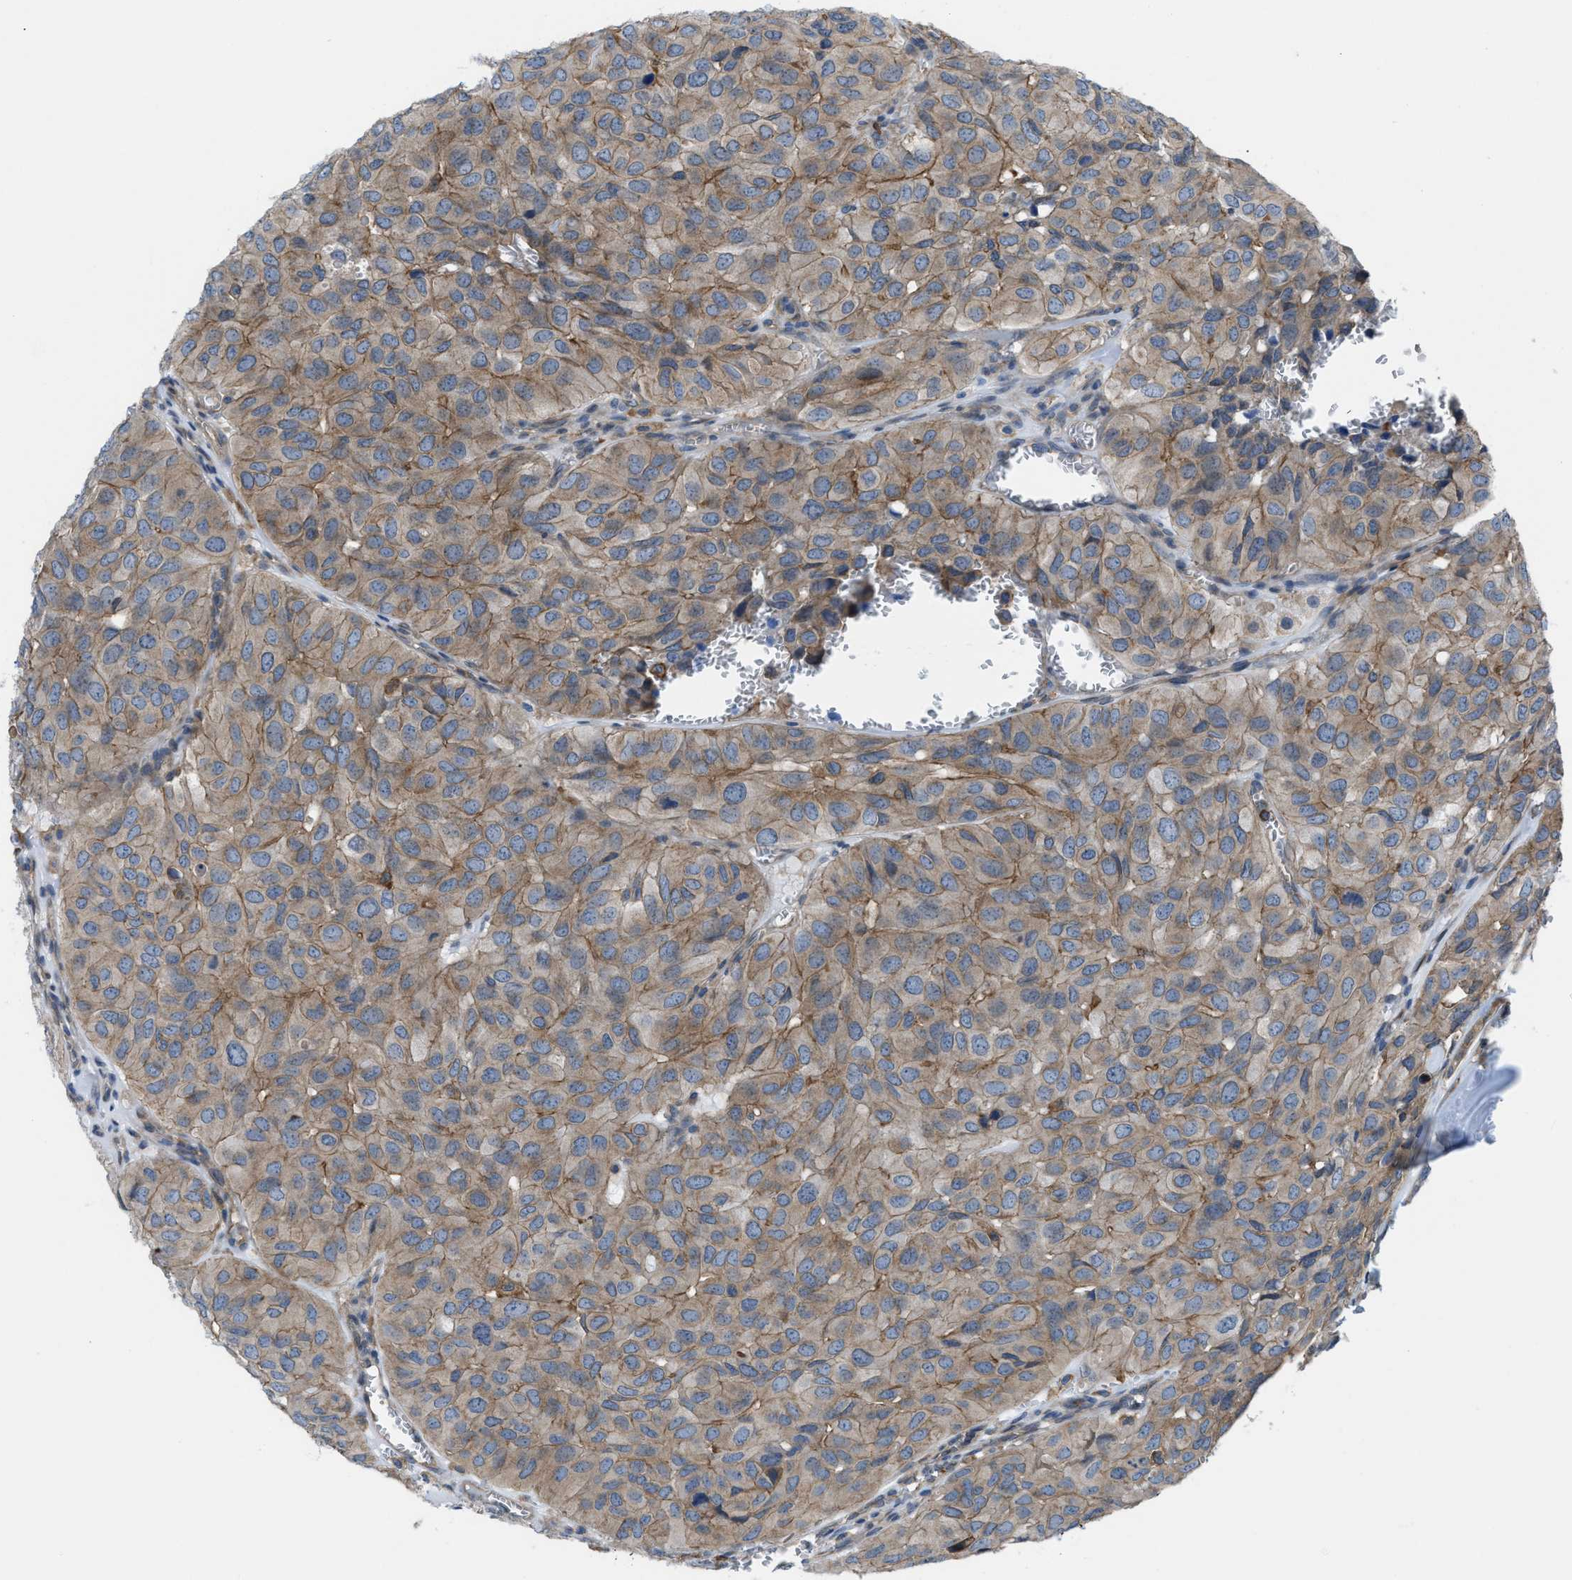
{"staining": {"intensity": "weak", "quantity": ">75%", "location": "cytoplasmic/membranous"}, "tissue": "head and neck cancer", "cell_type": "Tumor cells", "image_type": "cancer", "snomed": [{"axis": "morphology", "description": "Adenocarcinoma, NOS"}, {"axis": "topography", "description": "Salivary gland, NOS"}, {"axis": "topography", "description": "Head-Neck"}], "caption": "High-power microscopy captured an immunohistochemistry image of head and neck cancer (adenocarcinoma), revealing weak cytoplasmic/membranous expression in about >75% of tumor cells.", "gene": "MYO18A", "patient": {"sex": "female", "age": 76}}